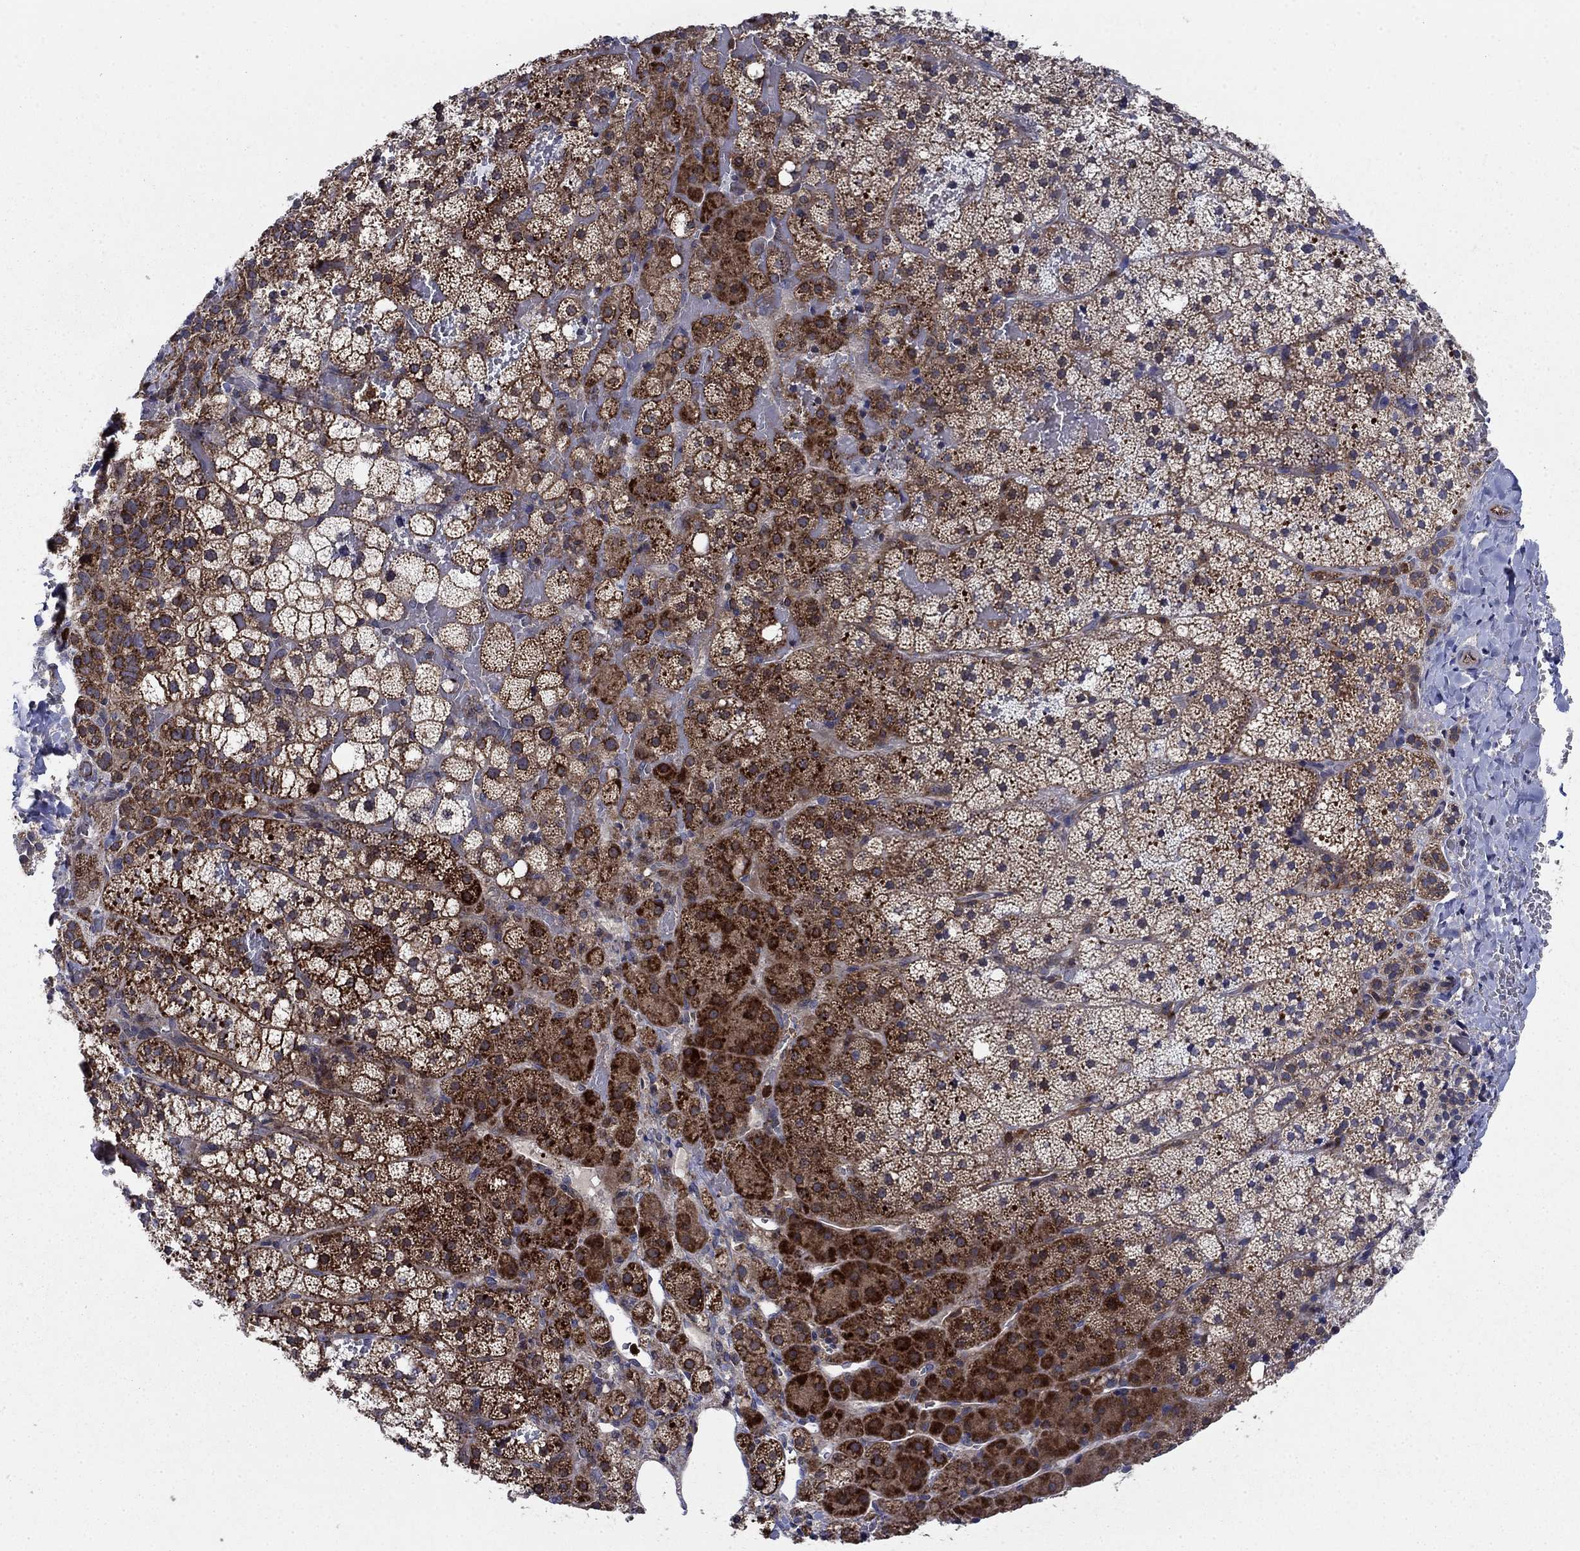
{"staining": {"intensity": "strong", "quantity": "25%-75%", "location": "cytoplasmic/membranous"}, "tissue": "adrenal gland", "cell_type": "Glandular cells", "image_type": "normal", "snomed": [{"axis": "morphology", "description": "Normal tissue, NOS"}, {"axis": "topography", "description": "Adrenal gland"}], "caption": "A photomicrograph showing strong cytoplasmic/membranous staining in about 25%-75% of glandular cells in unremarkable adrenal gland, as visualized by brown immunohistochemical staining.", "gene": "RNF19B", "patient": {"sex": "male", "age": 53}}